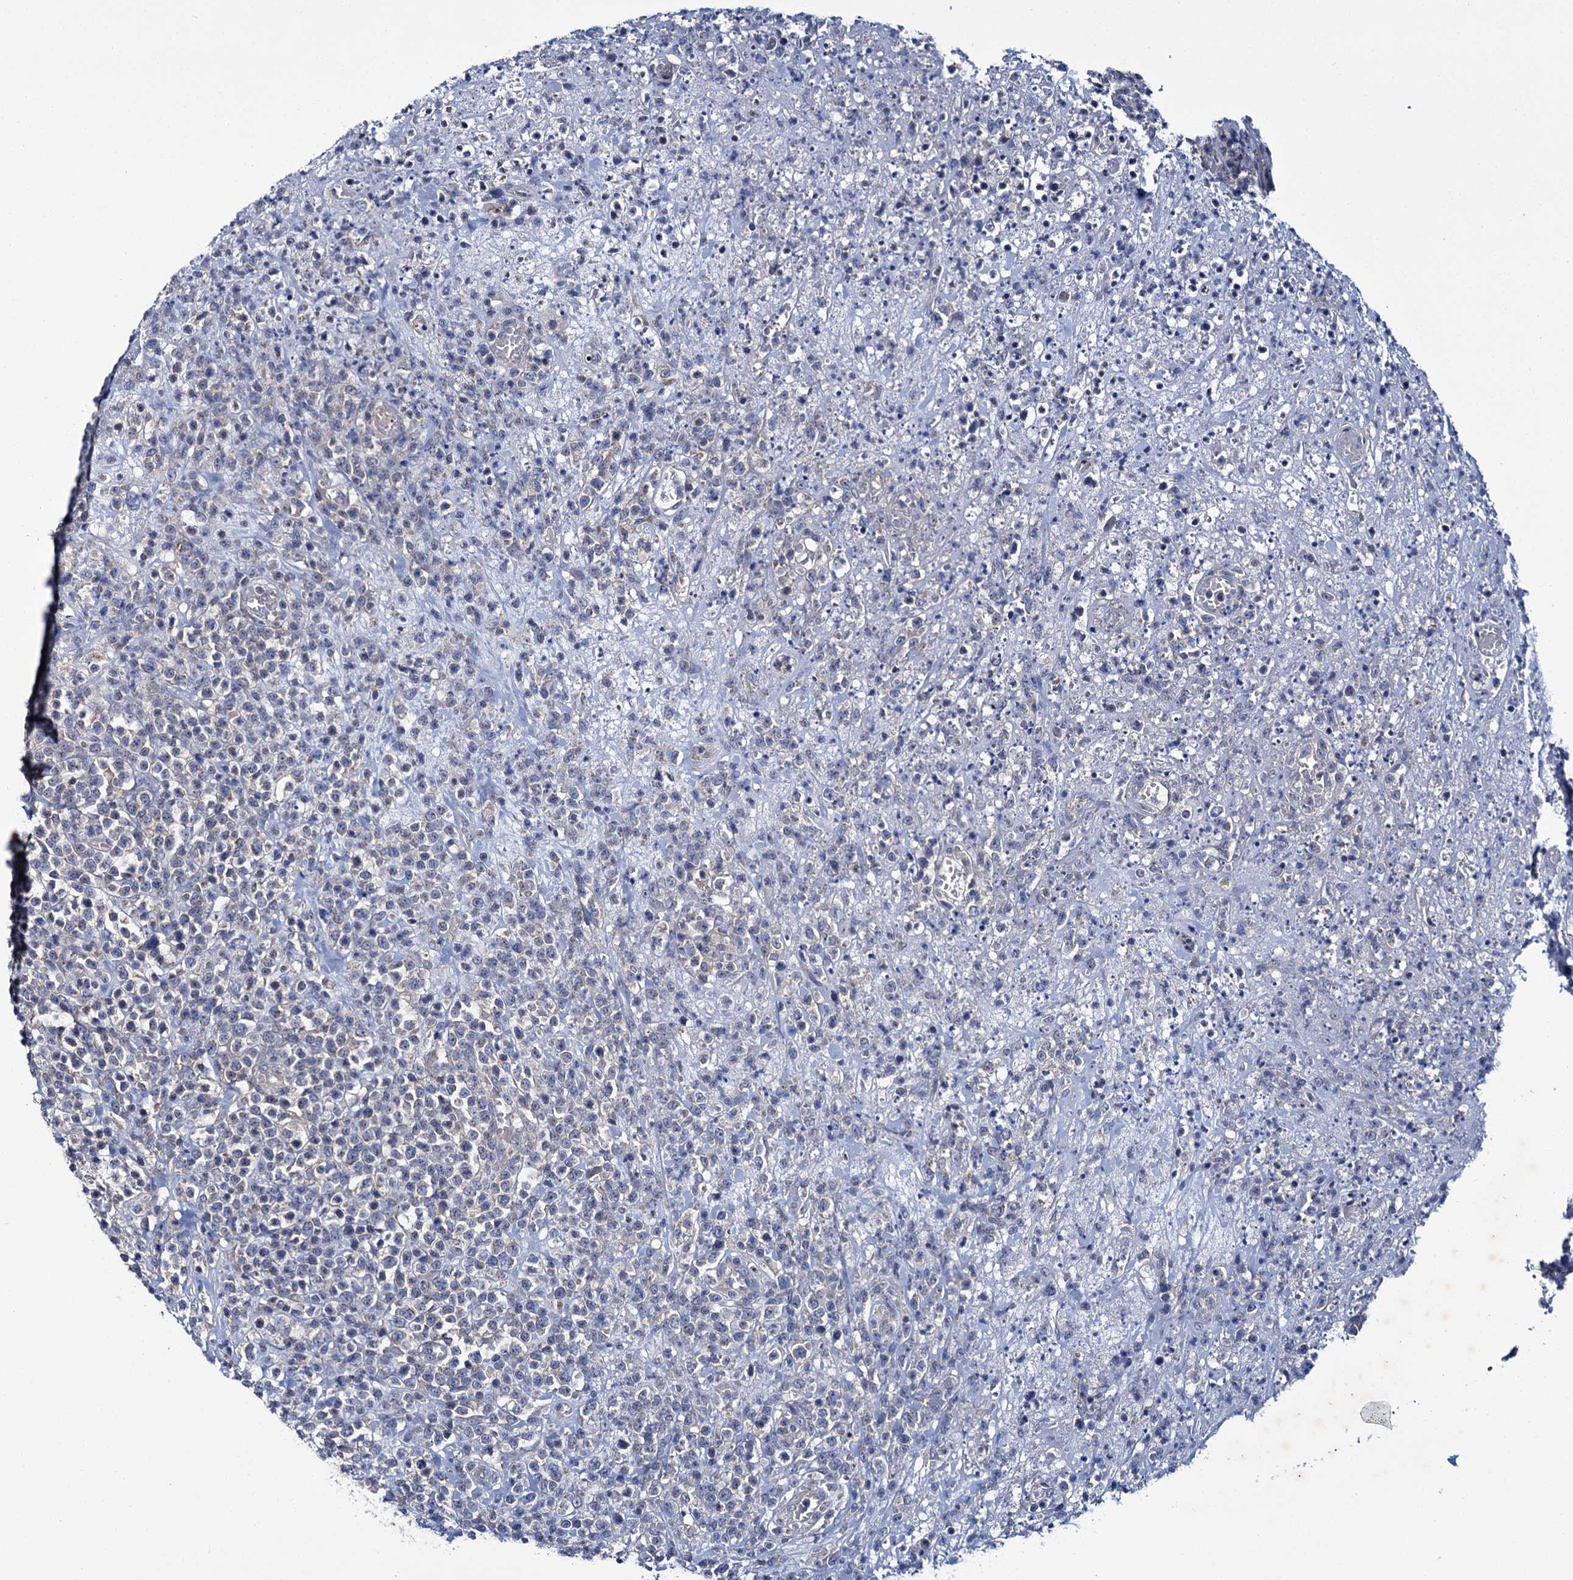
{"staining": {"intensity": "negative", "quantity": "none", "location": "none"}, "tissue": "lymphoma", "cell_type": "Tumor cells", "image_type": "cancer", "snomed": [{"axis": "morphology", "description": "Malignant lymphoma, non-Hodgkin's type, High grade"}, {"axis": "topography", "description": "Colon"}], "caption": "DAB immunohistochemical staining of malignant lymphoma, non-Hodgkin's type (high-grade) reveals no significant positivity in tumor cells.", "gene": "CEP295", "patient": {"sex": "female", "age": 53}}